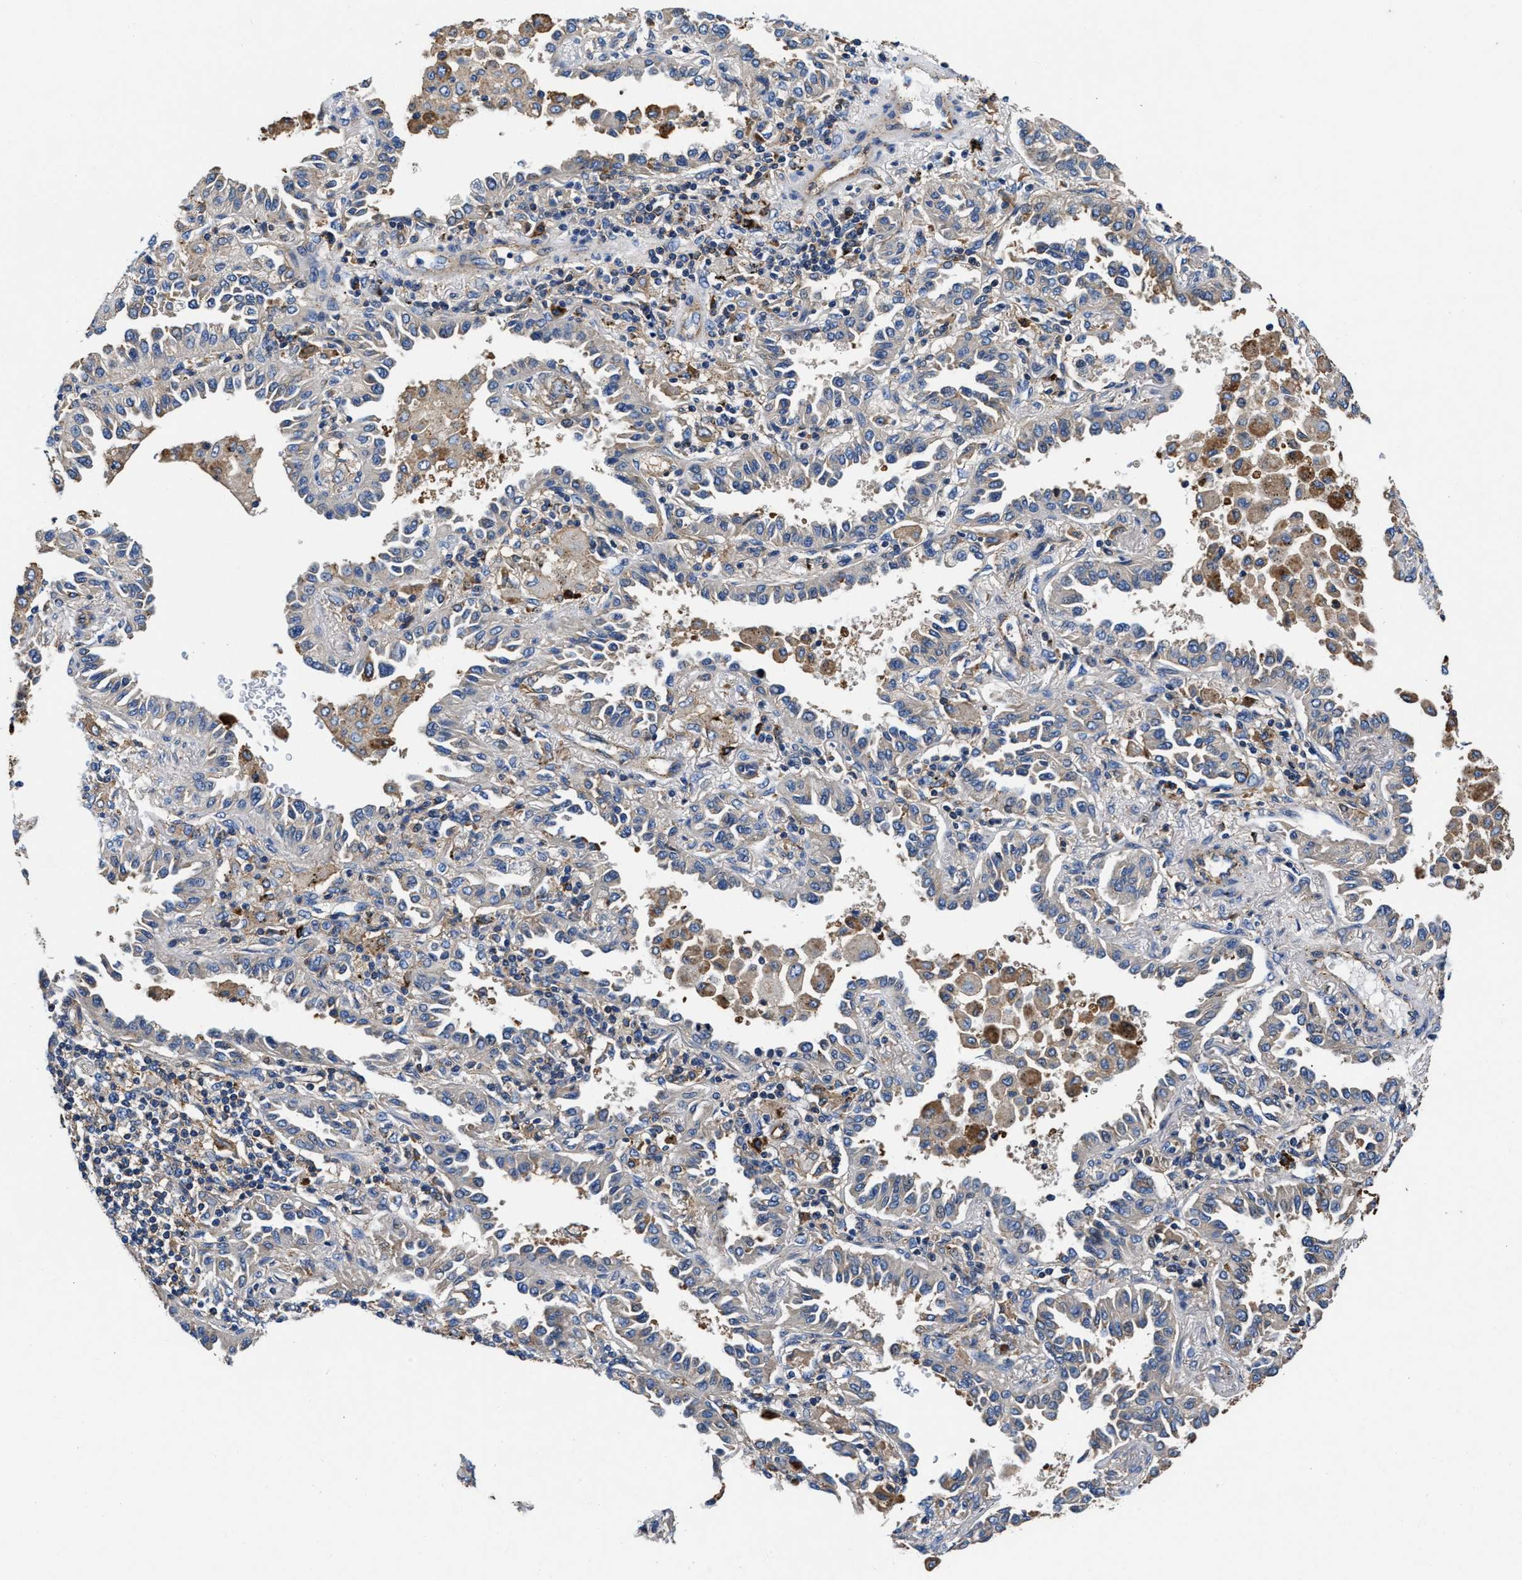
{"staining": {"intensity": "negative", "quantity": "none", "location": "none"}, "tissue": "lung cancer", "cell_type": "Tumor cells", "image_type": "cancer", "snomed": [{"axis": "morphology", "description": "Normal tissue, NOS"}, {"axis": "morphology", "description": "Adenocarcinoma, NOS"}, {"axis": "topography", "description": "Lung"}], "caption": "The image reveals no staining of tumor cells in lung cancer (adenocarcinoma).", "gene": "PPP1R9B", "patient": {"sex": "male", "age": 59}}